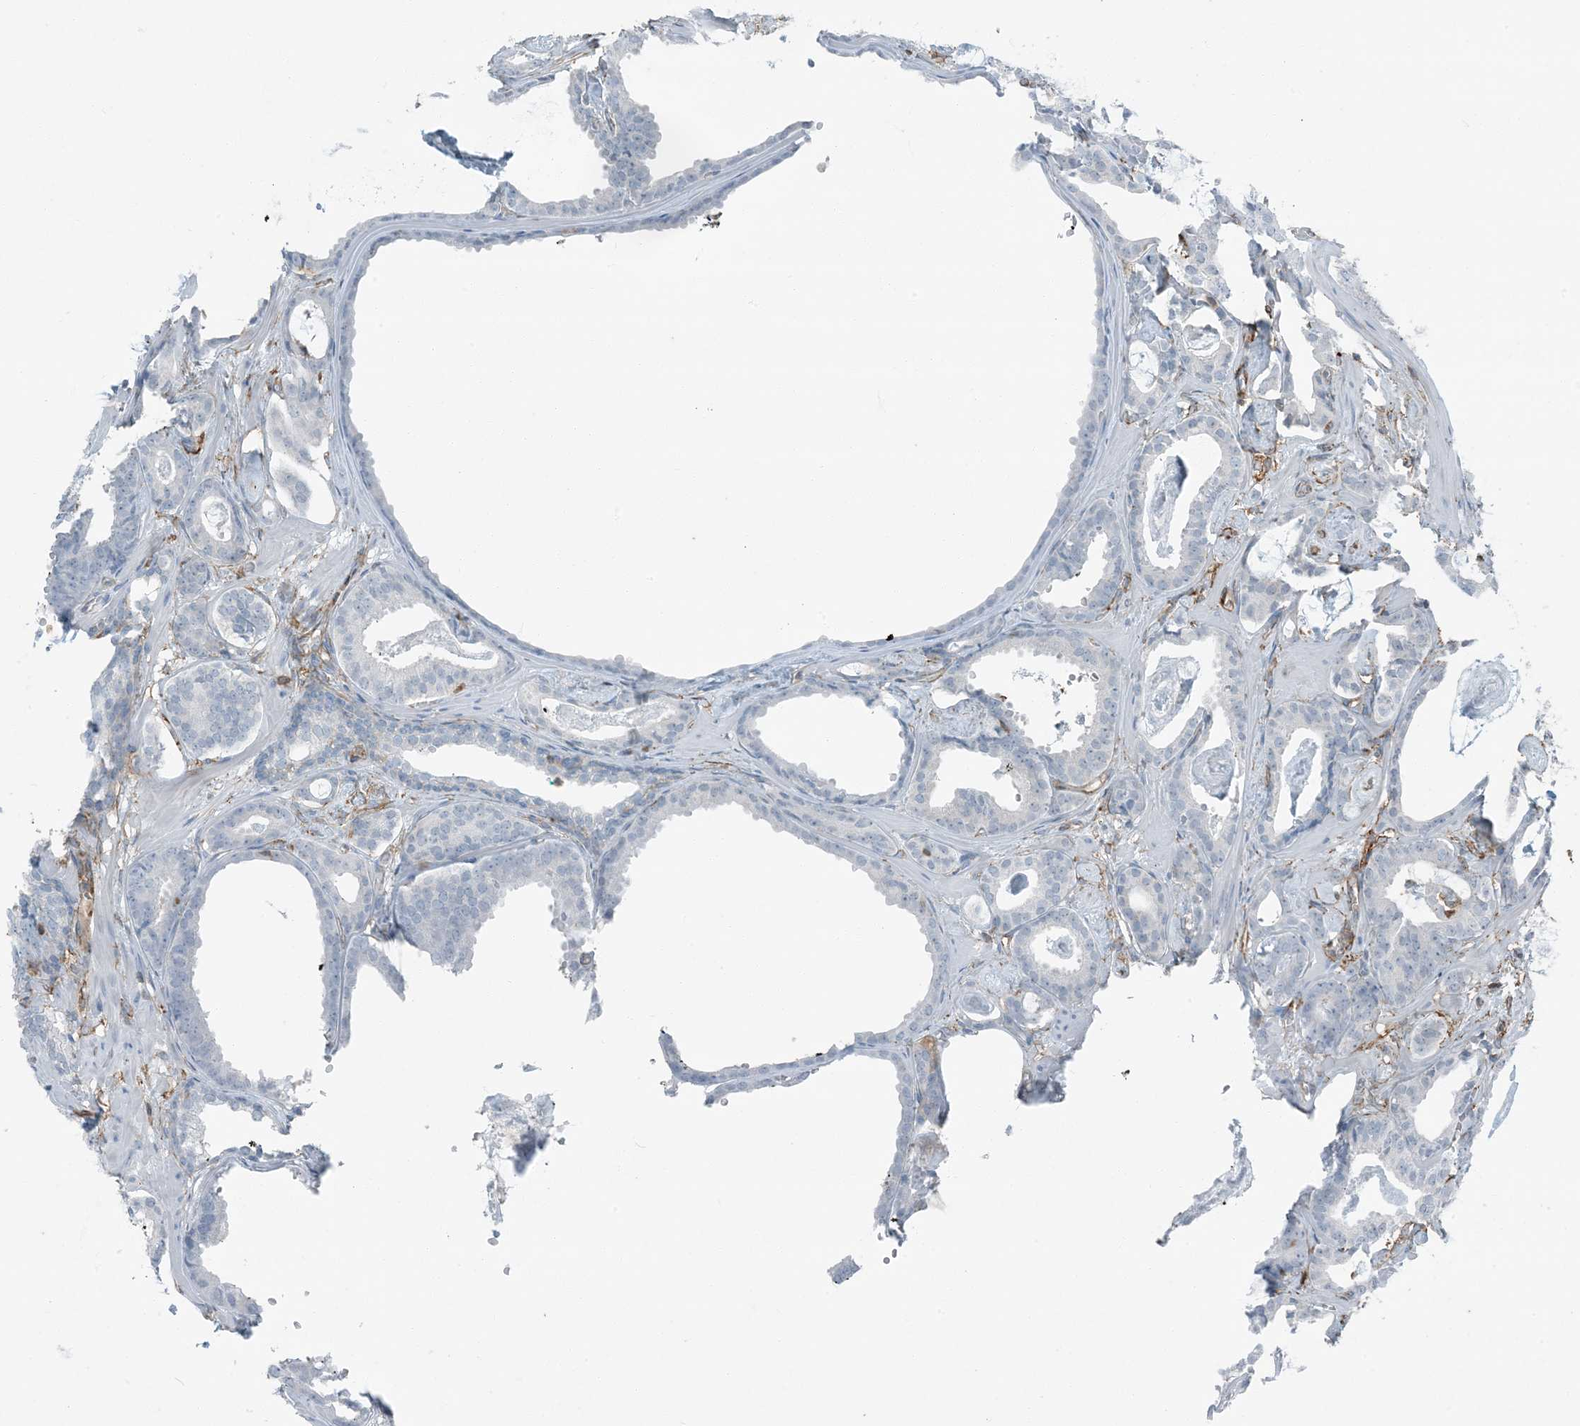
{"staining": {"intensity": "negative", "quantity": "none", "location": "none"}, "tissue": "prostate cancer", "cell_type": "Tumor cells", "image_type": "cancer", "snomed": [{"axis": "morphology", "description": "Adenocarcinoma, Low grade"}, {"axis": "topography", "description": "Prostate"}], "caption": "Tumor cells show no significant staining in prostate cancer (low-grade adenocarcinoma).", "gene": "APOBEC3C", "patient": {"sex": "male", "age": 53}}